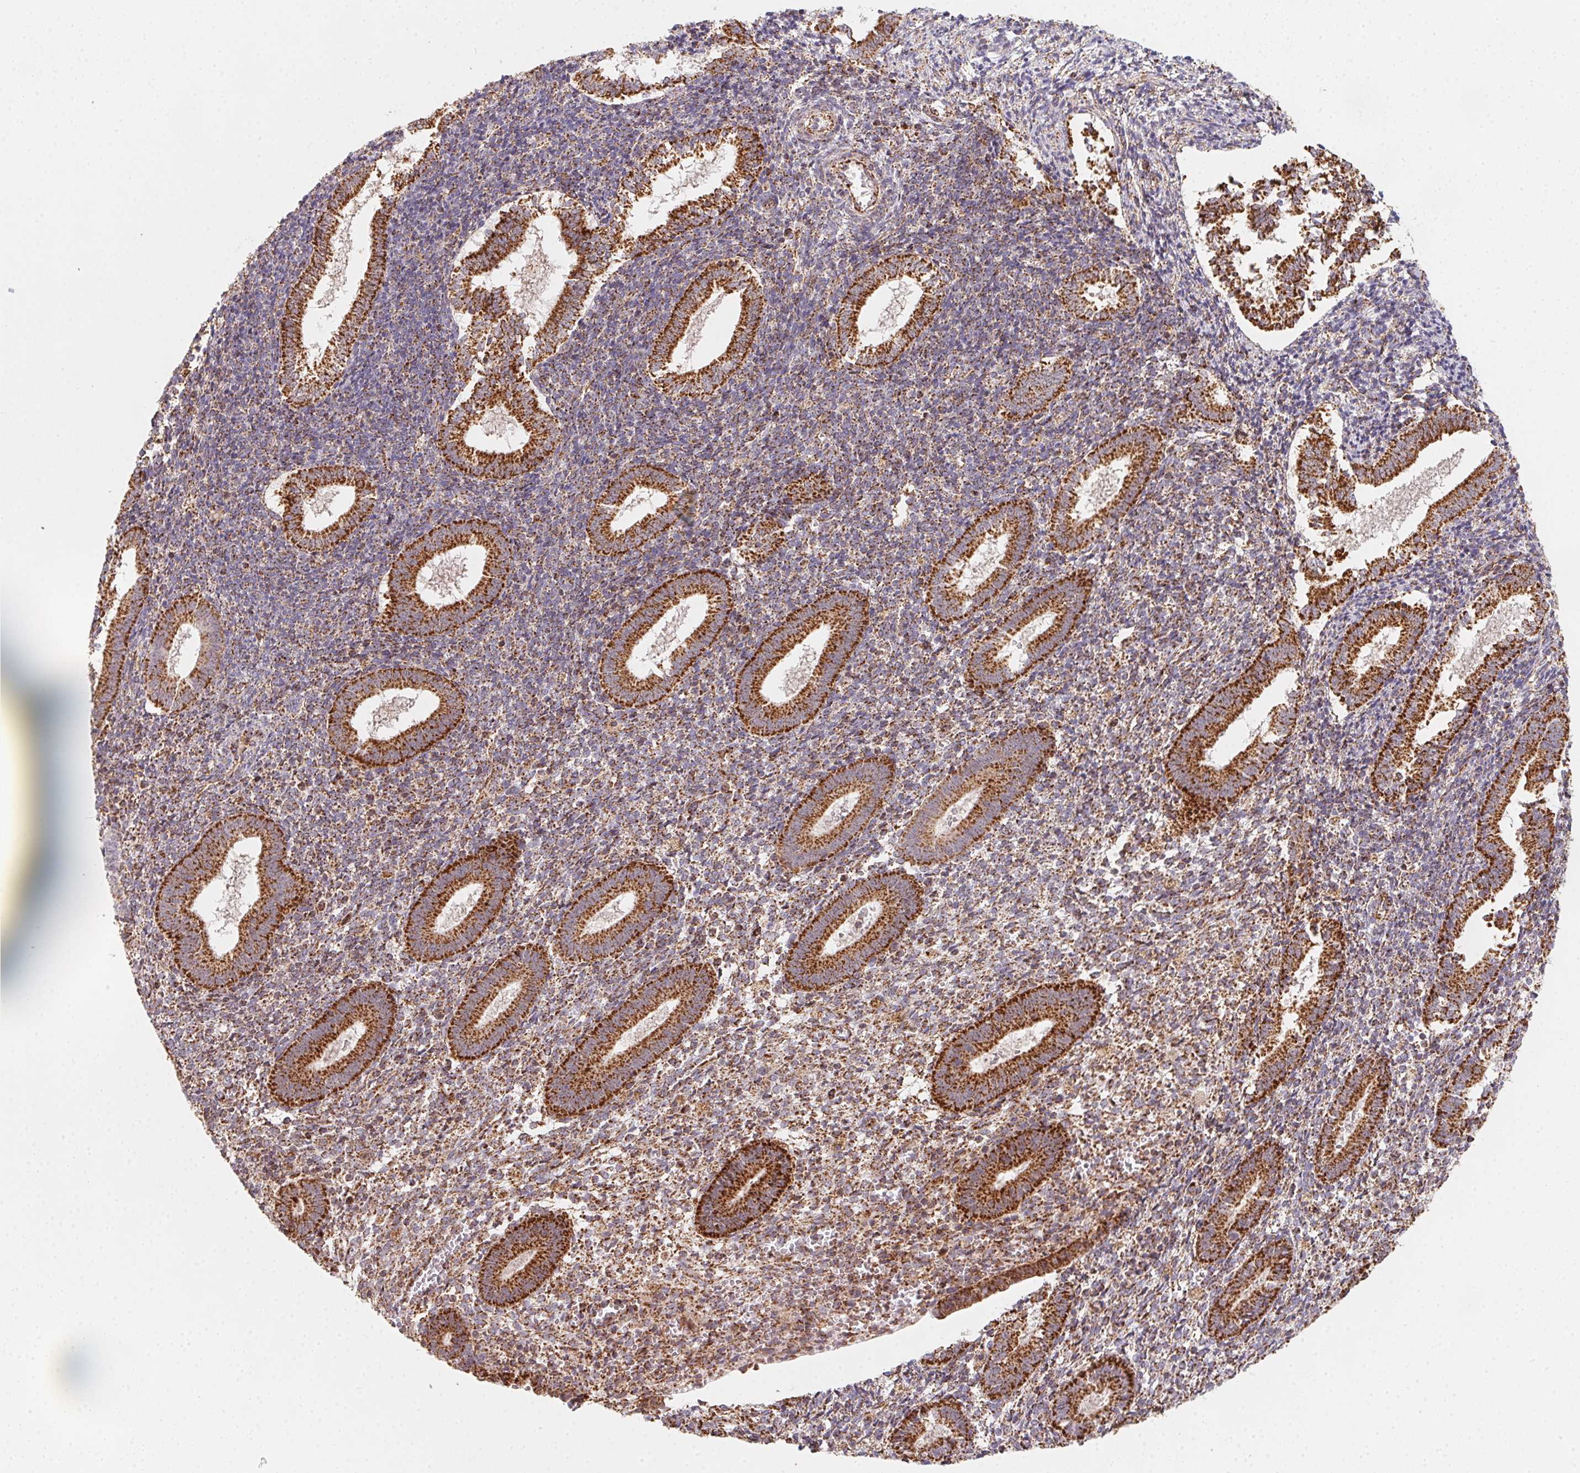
{"staining": {"intensity": "moderate", "quantity": "25%-75%", "location": "cytoplasmic/membranous"}, "tissue": "endometrium", "cell_type": "Cells in endometrial stroma", "image_type": "normal", "snomed": [{"axis": "morphology", "description": "Normal tissue, NOS"}, {"axis": "topography", "description": "Endometrium"}], "caption": "A medium amount of moderate cytoplasmic/membranous expression is present in approximately 25%-75% of cells in endometrial stroma in benign endometrium. (Brightfield microscopy of DAB IHC at high magnification).", "gene": "NDUFS6", "patient": {"sex": "female", "age": 25}}